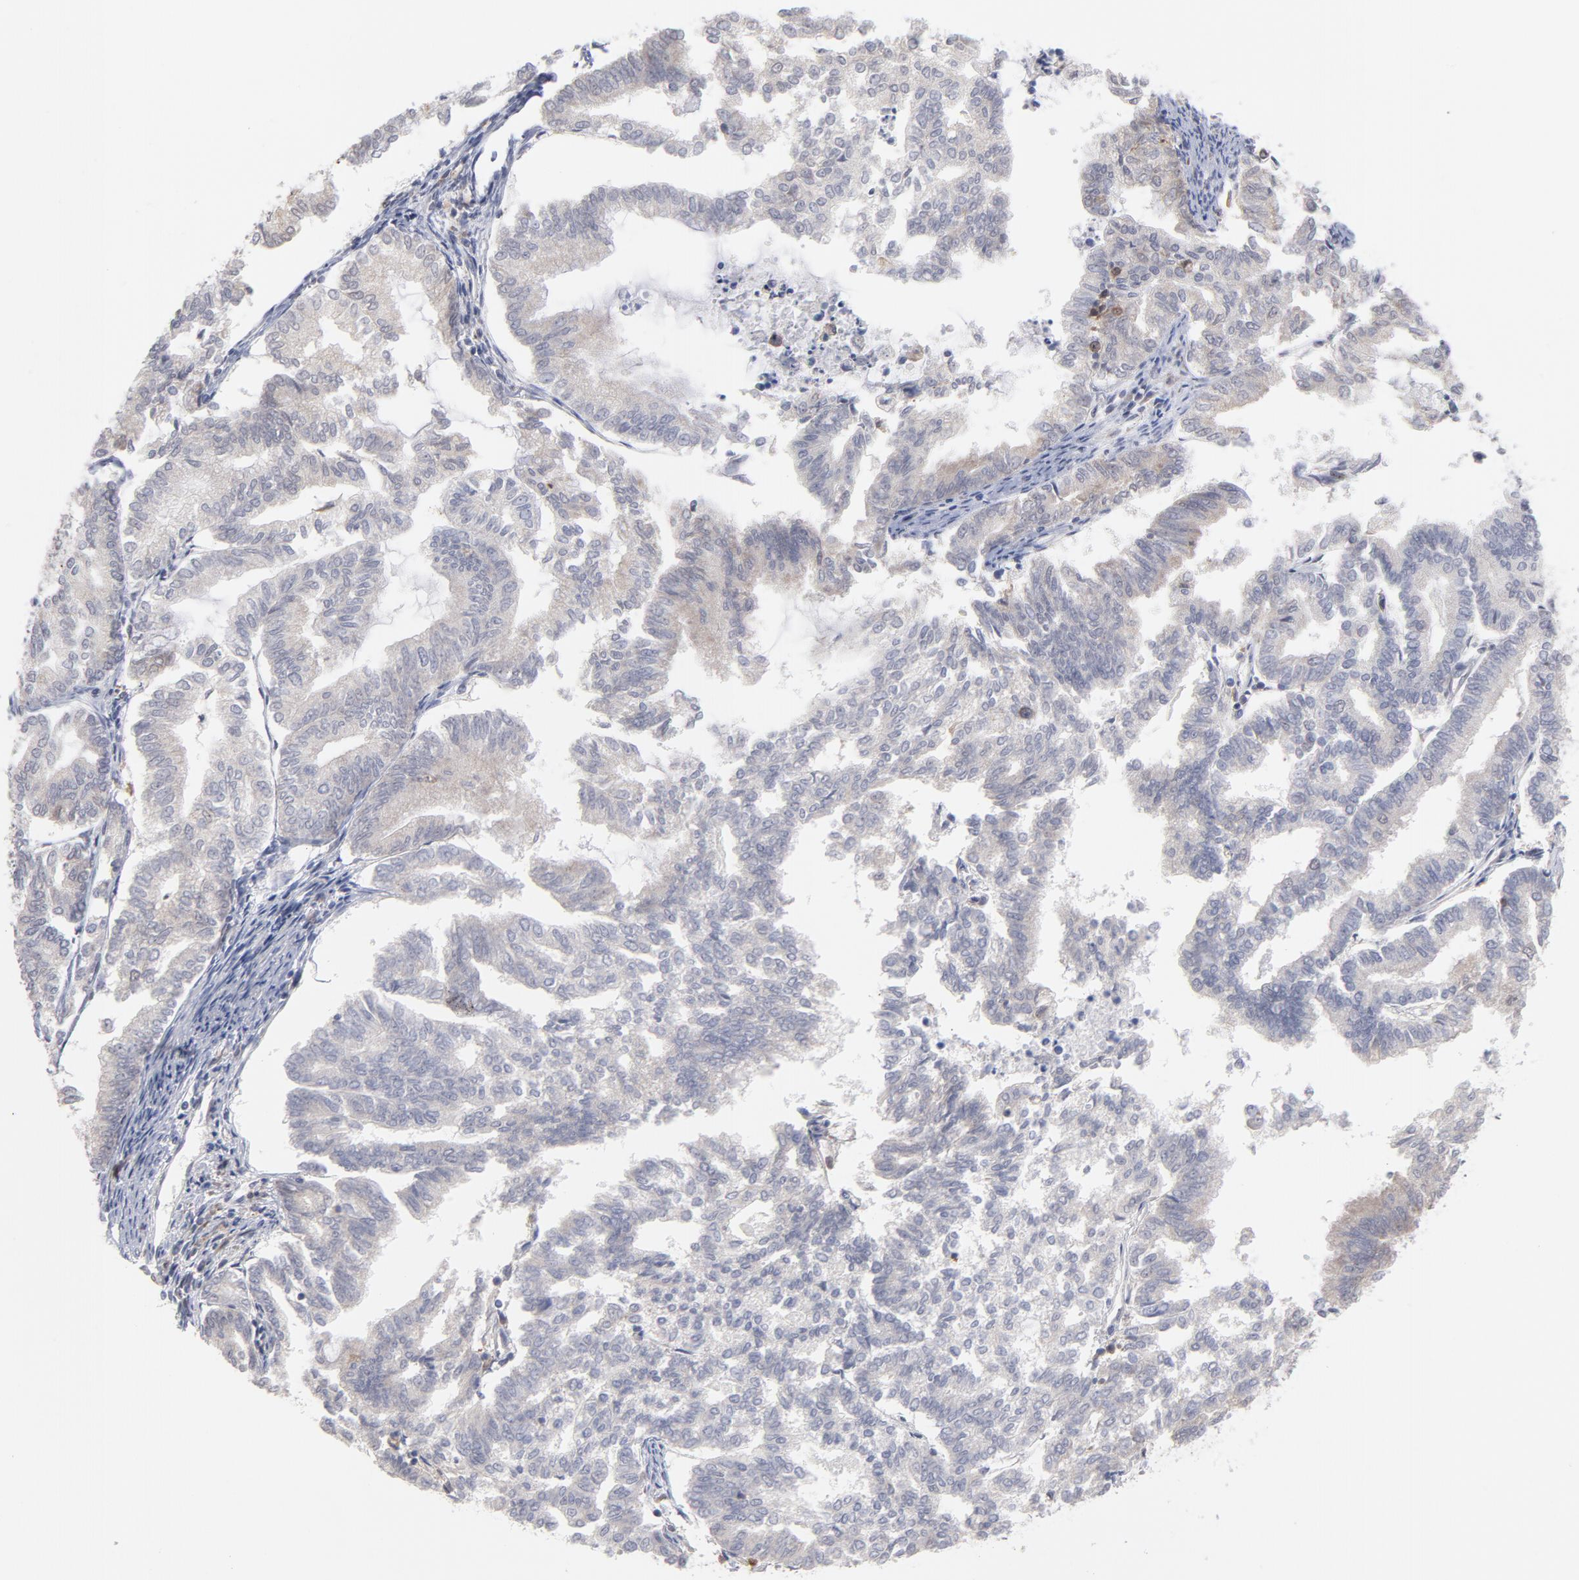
{"staining": {"intensity": "negative", "quantity": "none", "location": "none"}, "tissue": "endometrial cancer", "cell_type": "Tumor cells", "image_type": "cancer", "snomed": [{"axis": "morphology", "description": "Adenocarcinoma, NOS"}, {"axis": "topography", "description": "Endometrium"}], "caption": "Tumor cells are negative for protein expression in human endometrial cancer. The staining was performed using DAB (3,3'-diaminobenzidine) to visualize the protein expression in brown, while the nuclei were stained in blue with hematoxylin (Magnification: 20x).", "gene": "OAS1", "patient": {"sex": "female", "age": 79}}